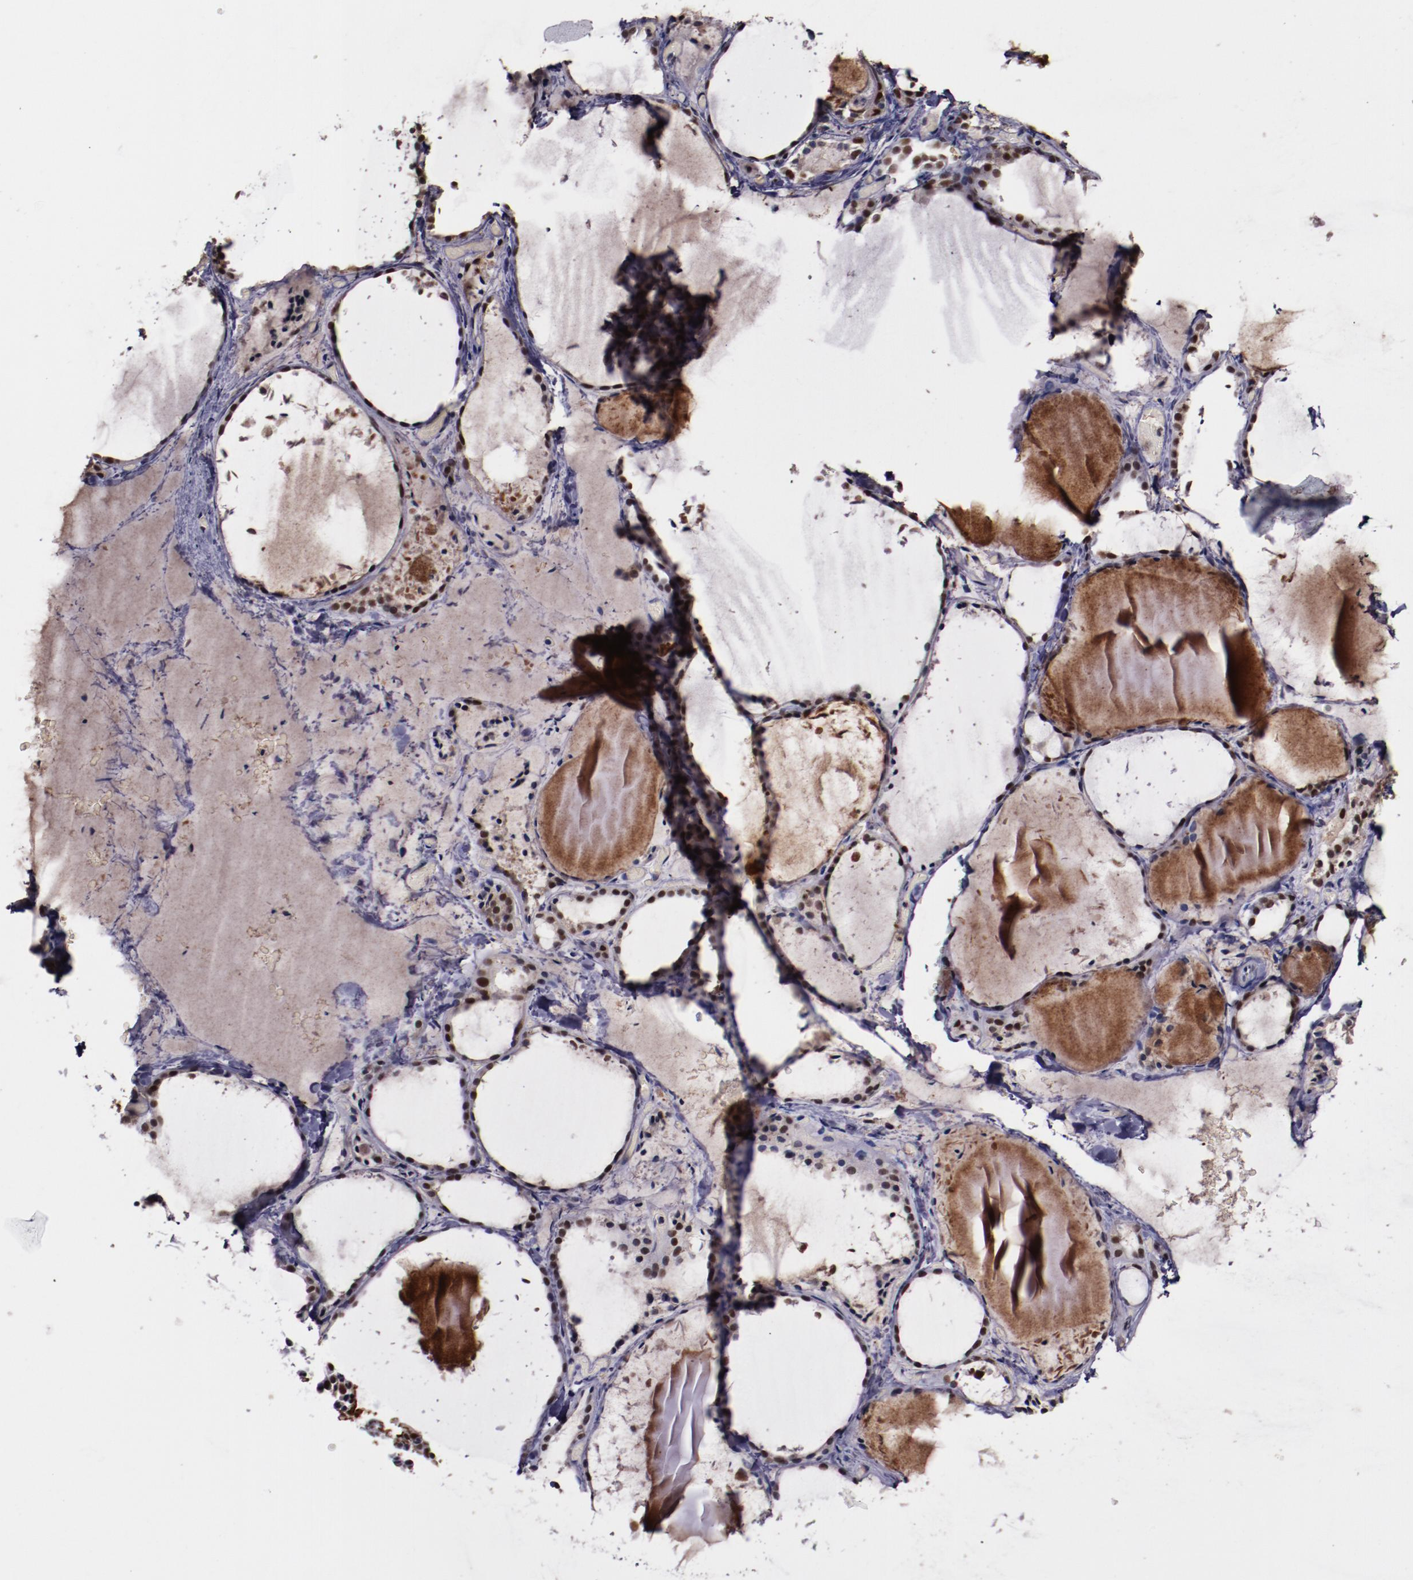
{"staining": {"intensity": "moderate", "quantity": ">75%", "location": "nuclear"}, "tissue": "thyroid gland", "cell_type": "Glandular cells", "image_type": "normal", "snomed": [{"axis": "morphology", "description": "Normal tissue, NOS"}, {"axis": "topography", "description": "Thyroid gland"}], "caption": "Unremarkable thyroid gland was stained to show a protein in brown. There is medium levels of moderate nuclear staining in approximately >75% of glandular cells. The staining was performed using DAB to visualize the protein expression in brown, while the nuclei were stained in blue with hematoxylin (Magnification: 20x).", "gene": "CHEK2", "patient": {"sex": "female", "age": 22}}